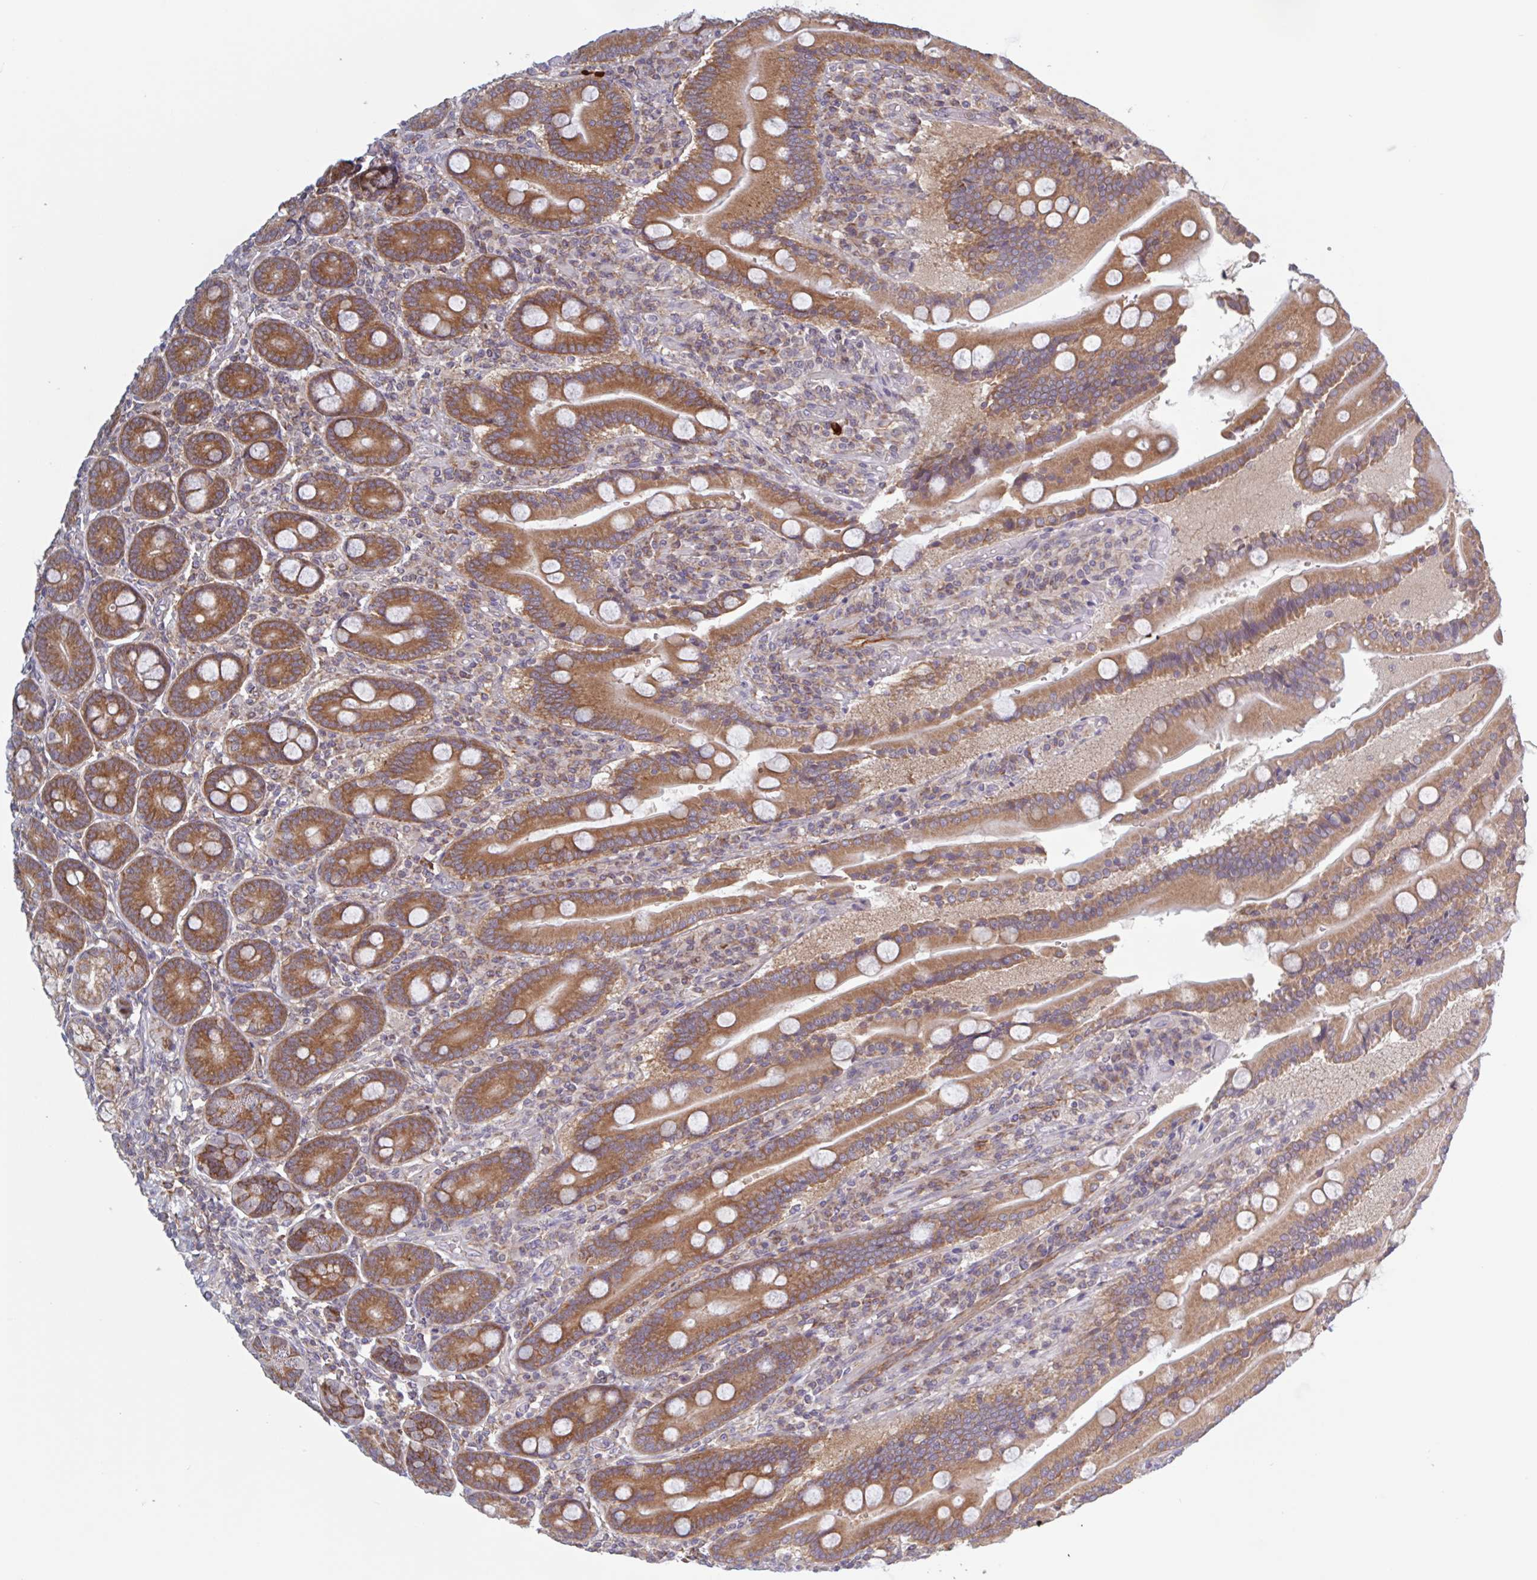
{"staining": {"intensity": "moderate", "quantity": ">75%", "location": "cytoplasmic/membranous"}, "tissue": "duodenum", "cell_type": "Glandular cells", "image_type": "normal", "snomed": [{"axis": "morphology", "description": "Normal tissue, NOS"}, {"axis": "topography", "description": "Duodenum"}], "caption": "A medium amount of moderate cytoplasmic/membranous expression is seen in about >75% of glandular cells in benign duodenum. (DAB IHC with brightfield microscopy, high magnification).", "gene": "SURF1", "patient": {"sex": "female", "age": 62}}